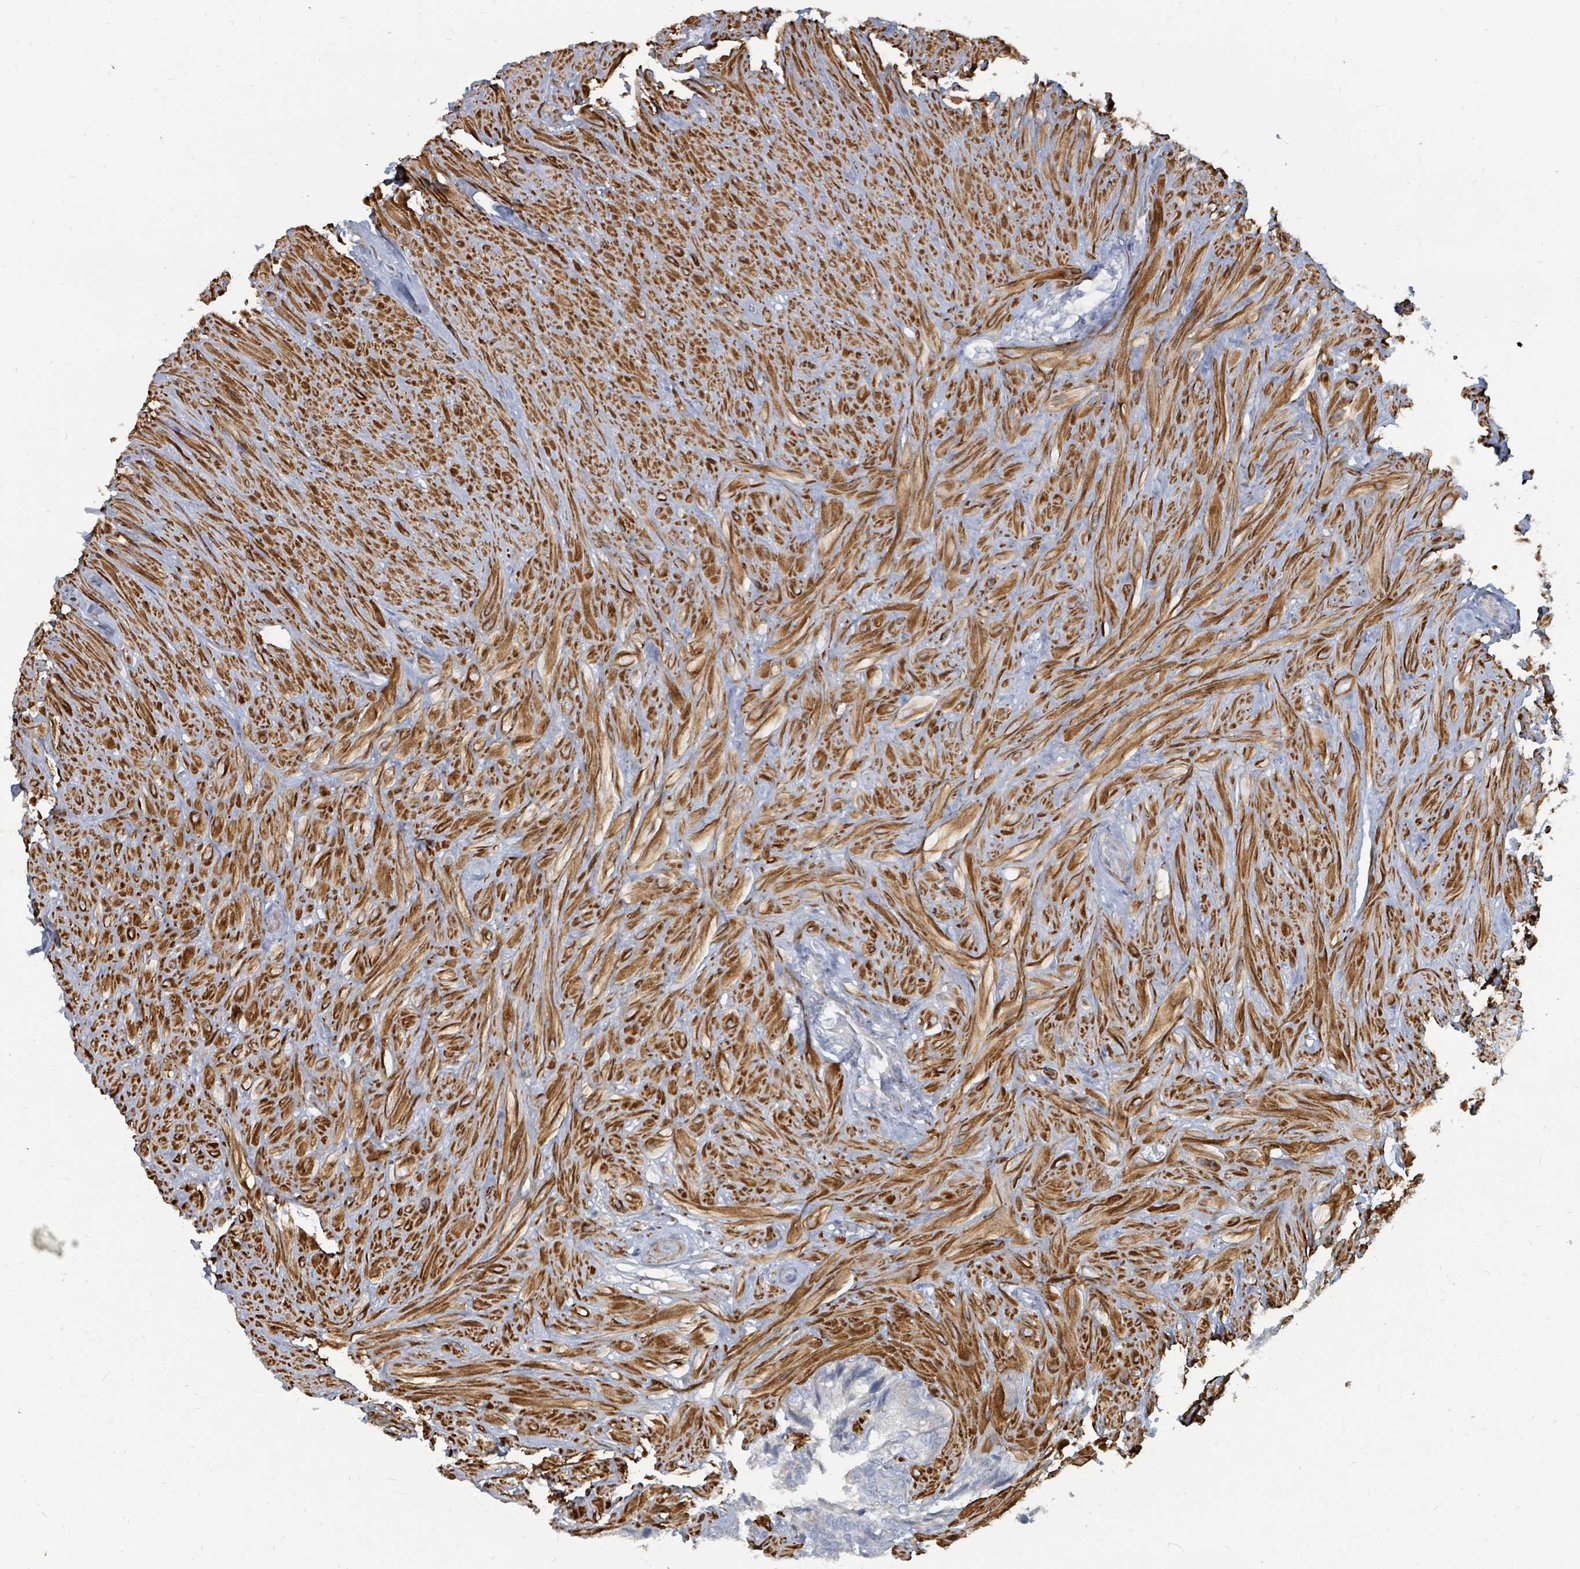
{"staining": {"intensity": "negative", "quantity": "none", "location": "none"}, "tissue": "seminal vesicle", "cell_type": "Glandular cells", "image_type": "normal", "snomed": [{"axis": "morphology", "description": "Normal tissue, NOS"}, {"axis": "topography", "description": "Prostate and seminal vesicle, NOS"}, {"axis": "topography", "description": "Prostate"}, {"axis": "topography", "description": "Seminal veicle"}], "caption": "Glandular cells show no significant protein positivity in normal seminal vesicle. Nuclei are stained in blue.", "gene": "ARGFX", "patient": {"sex": "male", "age": 67}}